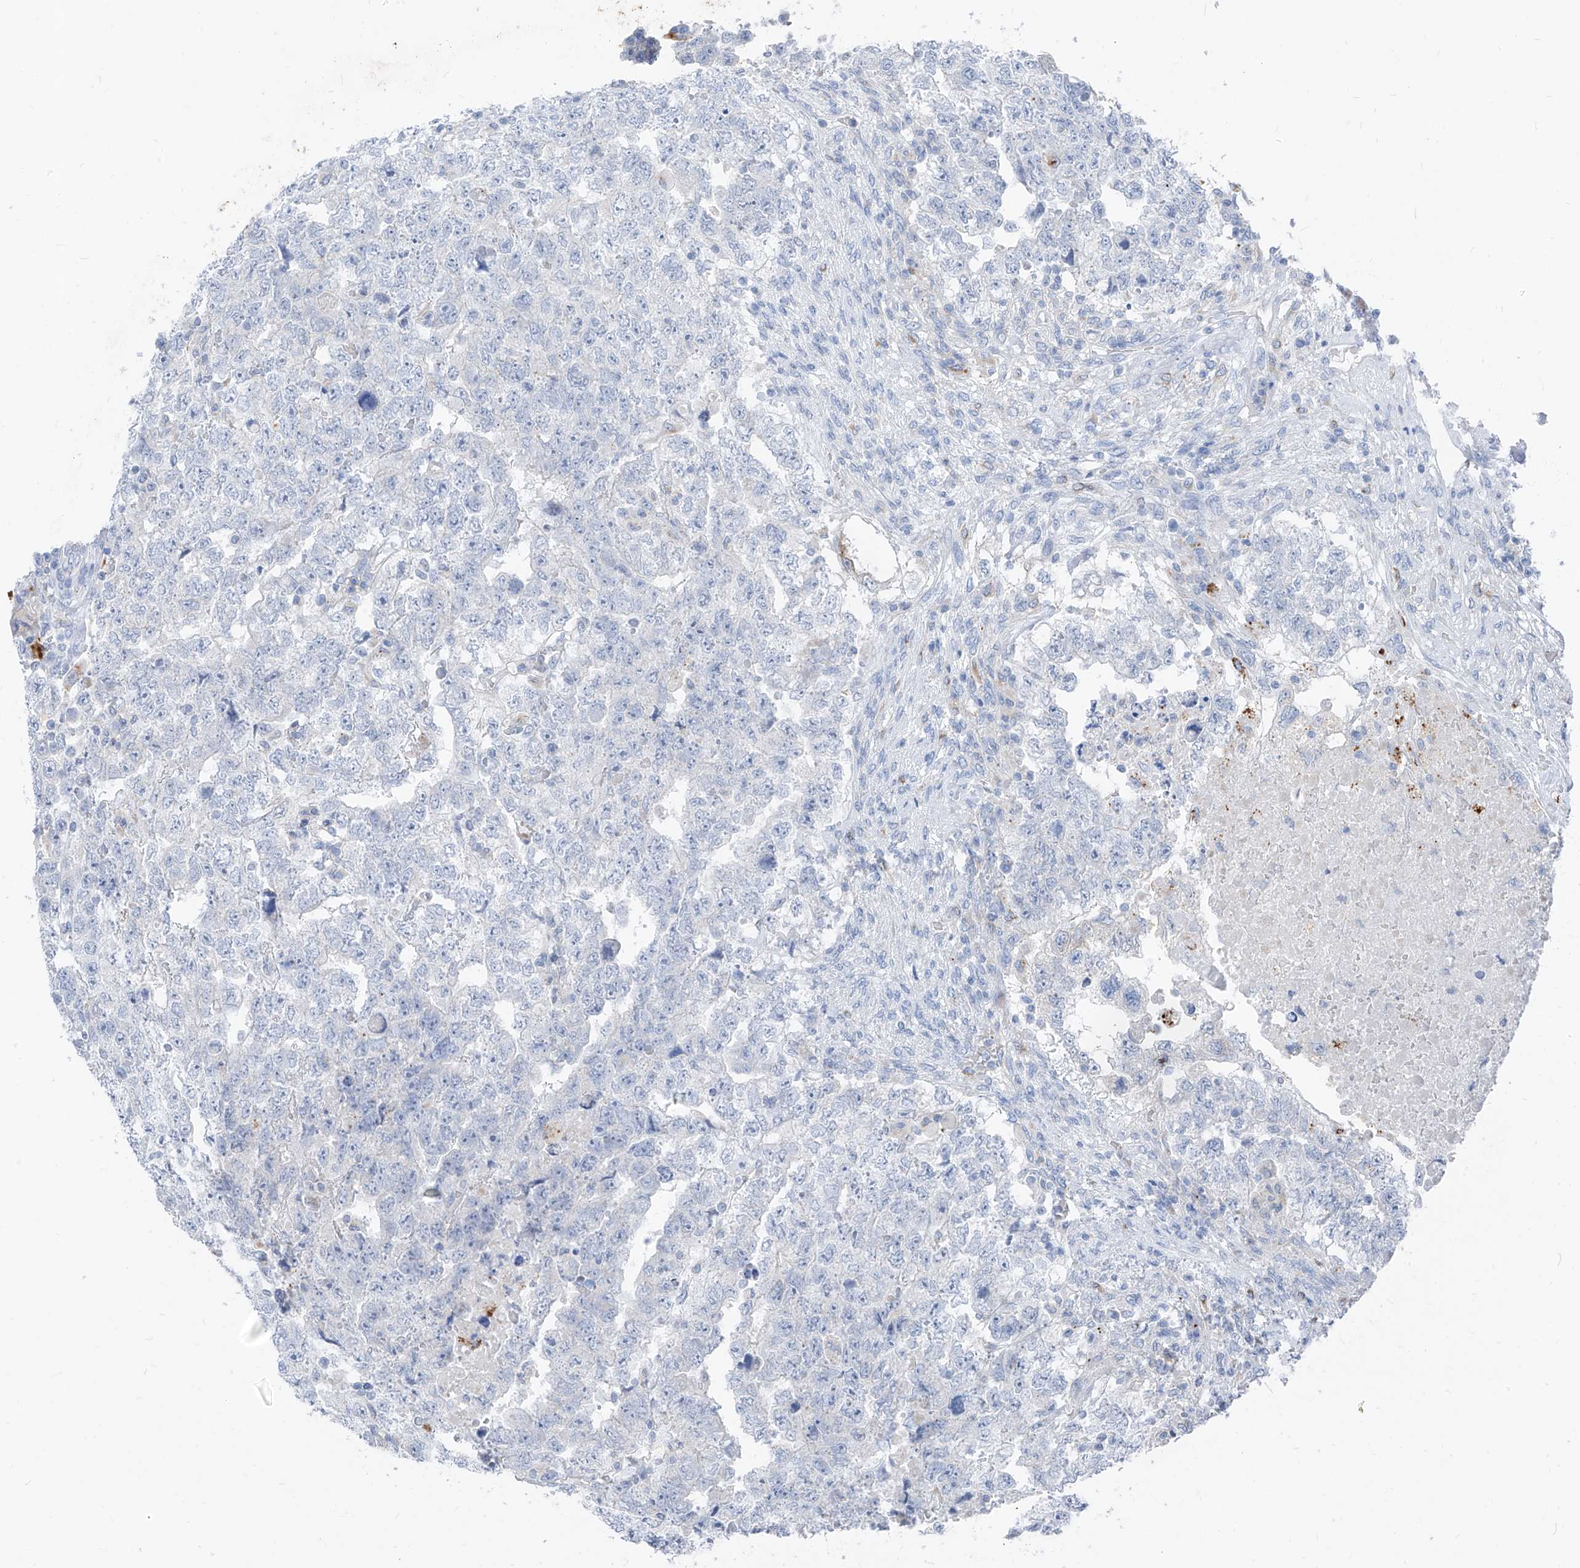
{"staining": {"intensity": "negative", "quantity": "none", "location": "none"}, "tissue": "testis cancer", "cell_type": "Tumor cells", "image_type": "cancer", "snomed": [{"axis": "morphology", "description": "Carcinoma, Embryonal, NOS"}, {"axis": "topography", "description": "Testis"}], "caption": "The IHC micrograph has no significant staining in tumor cells of embryonal carcinoma (testis) tissue.", "gene": "GPR137C", "patient": {"sex": "male", "age": 36}}